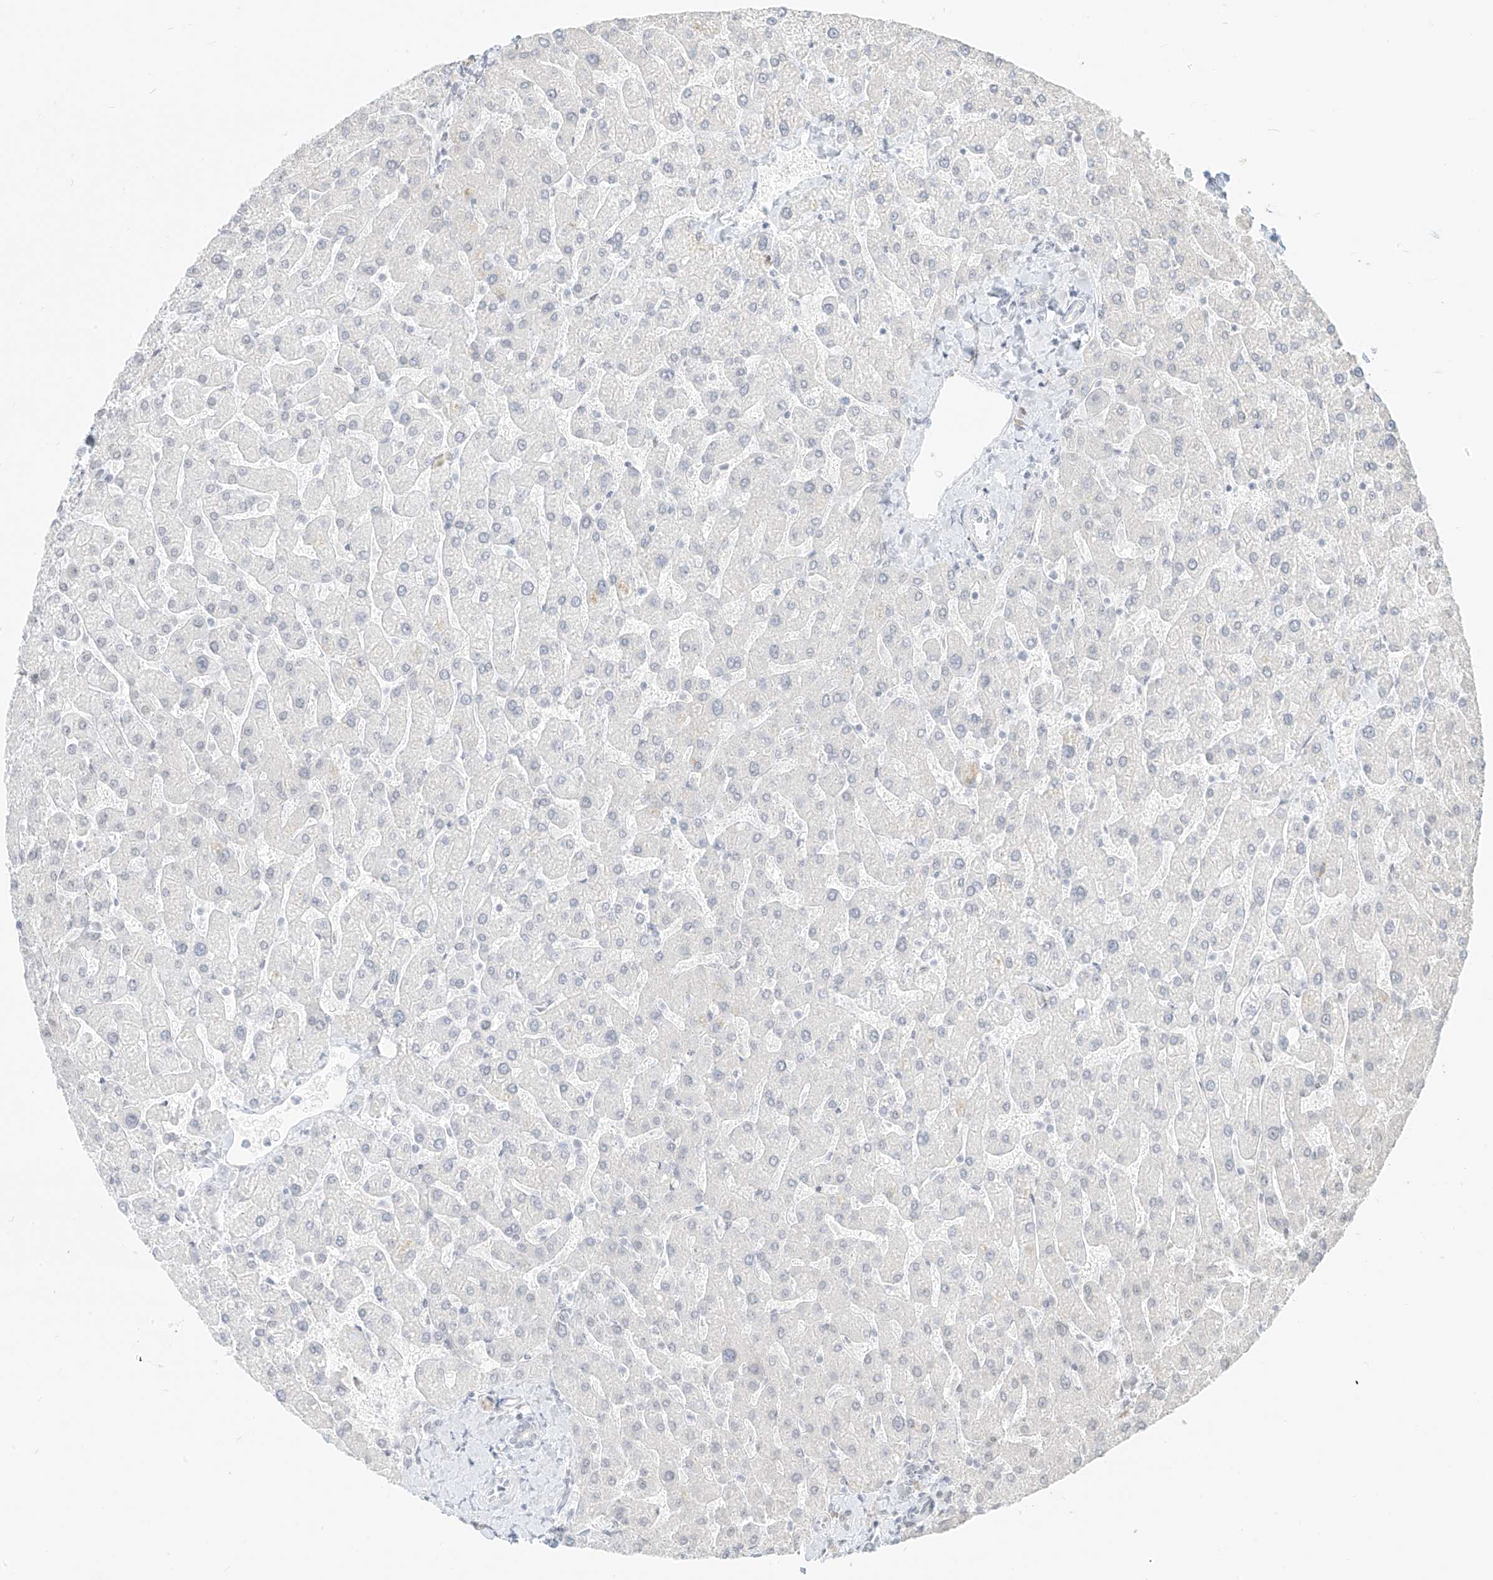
{"staining": {"intensity": "negative", "quantity": "none", "location": "none"}, "tissue": "liver", "cell_type": "Cholangiocytes", "image_type": "normal", "snomed": [{"axis": "morphology", "description": "Normal tissue, NOS"}, {"axis": "topography", "description": "Liver"}], "caption": "The immunohistochemistry (IHC) photomicrograph has no significant positivity in cholangiocytes of liver.", "gene": "SUPT5H", "patient": {"sex": "male", "age": 55}}